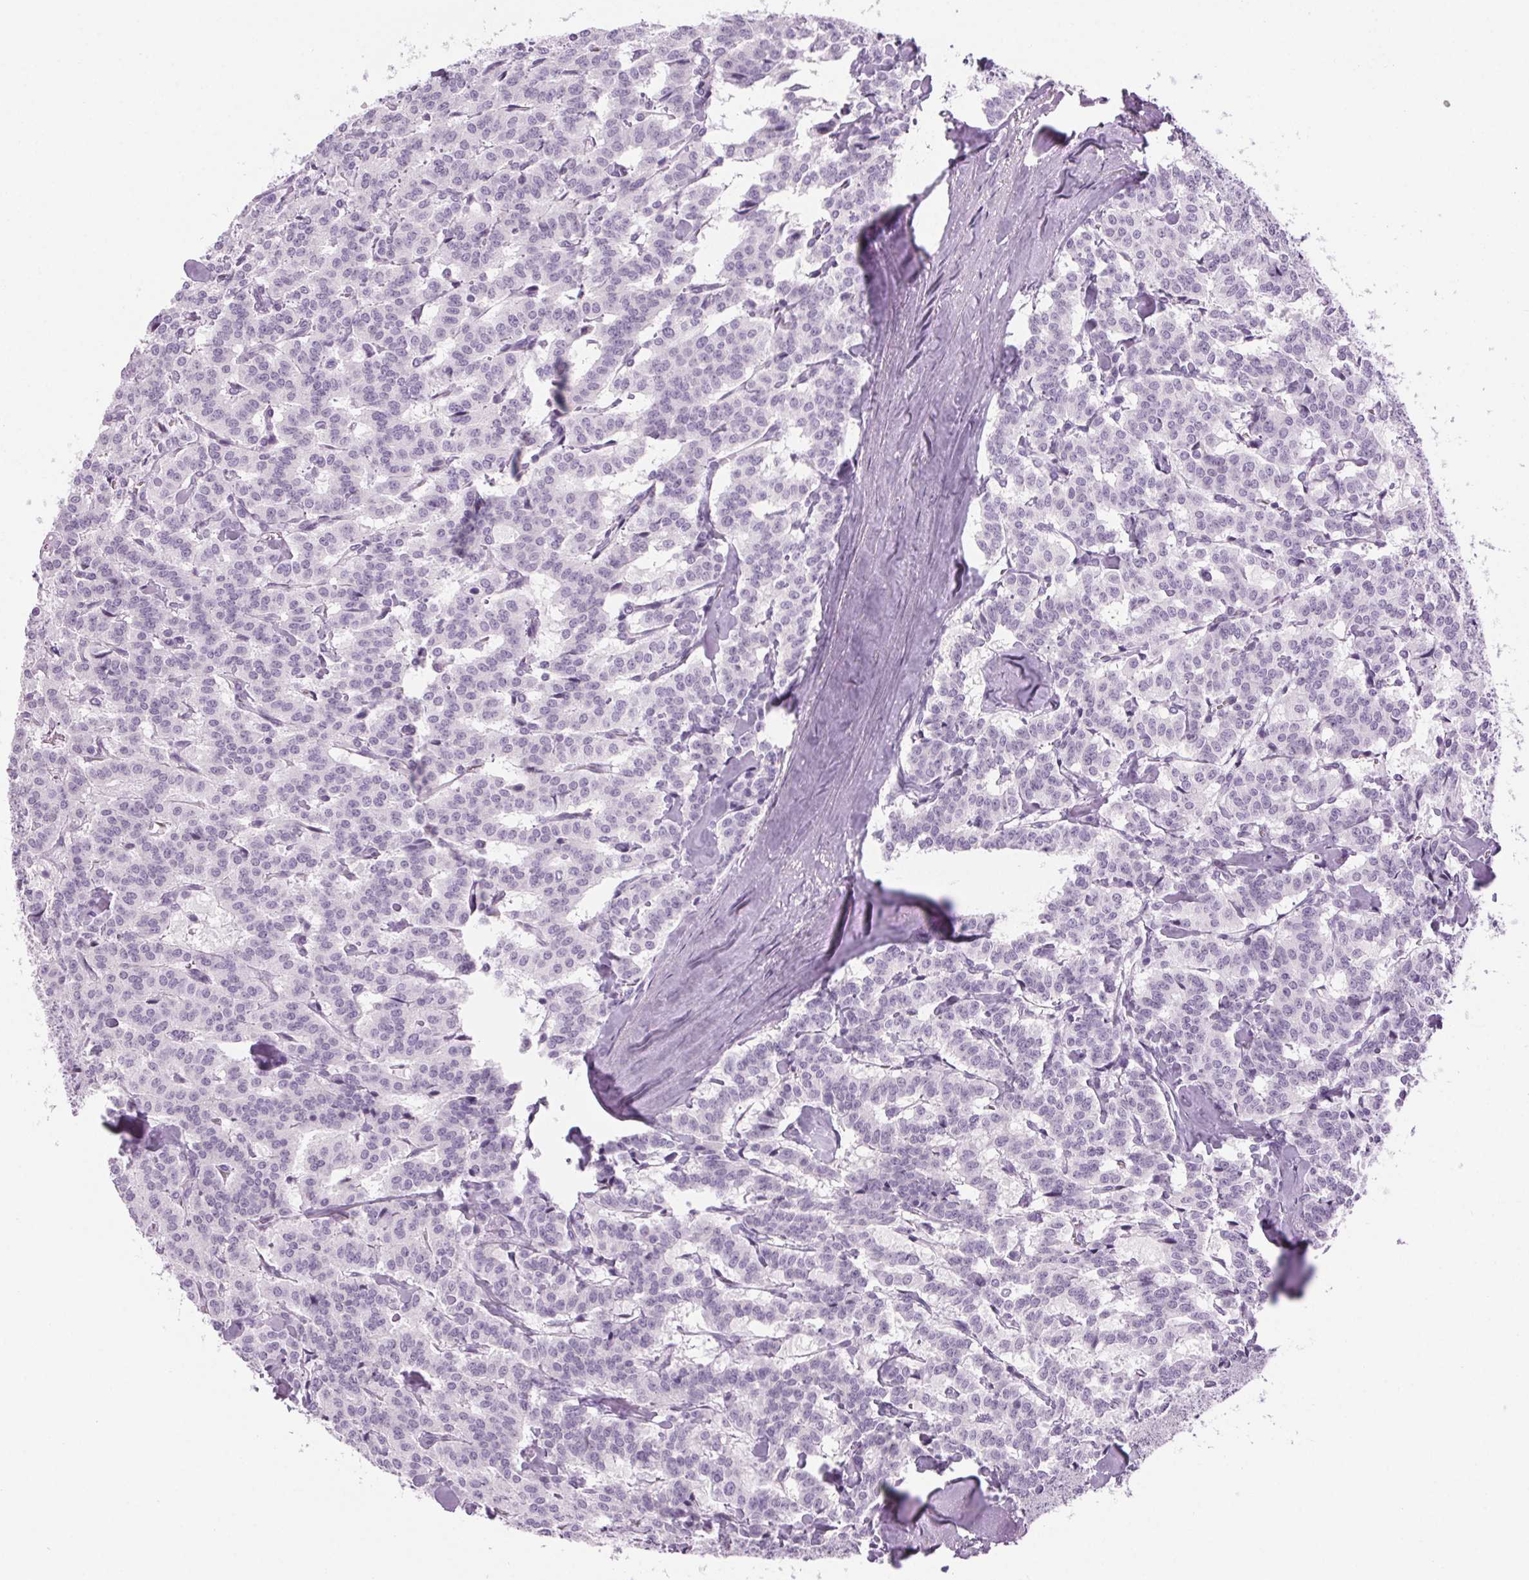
{"staining": {"intensity": "negative", "quantity": "none", "location": "none"}, "tissue": "carcinoid", "cell_type": "Tumor cells", "image_type": "cancer", "snomed": [{"axis": "morphology", "description": "Carcinoid, malignant, NOS"}, {"axis": "topography", "description": "Lung"}], "caption": "IHC histopathology image of carcinoid (malignant) stained for a protein (brown), which exhibits no staining in tumor cells.", "gene": "LRP2", "patient": {"sex": "female", "age": 46}}